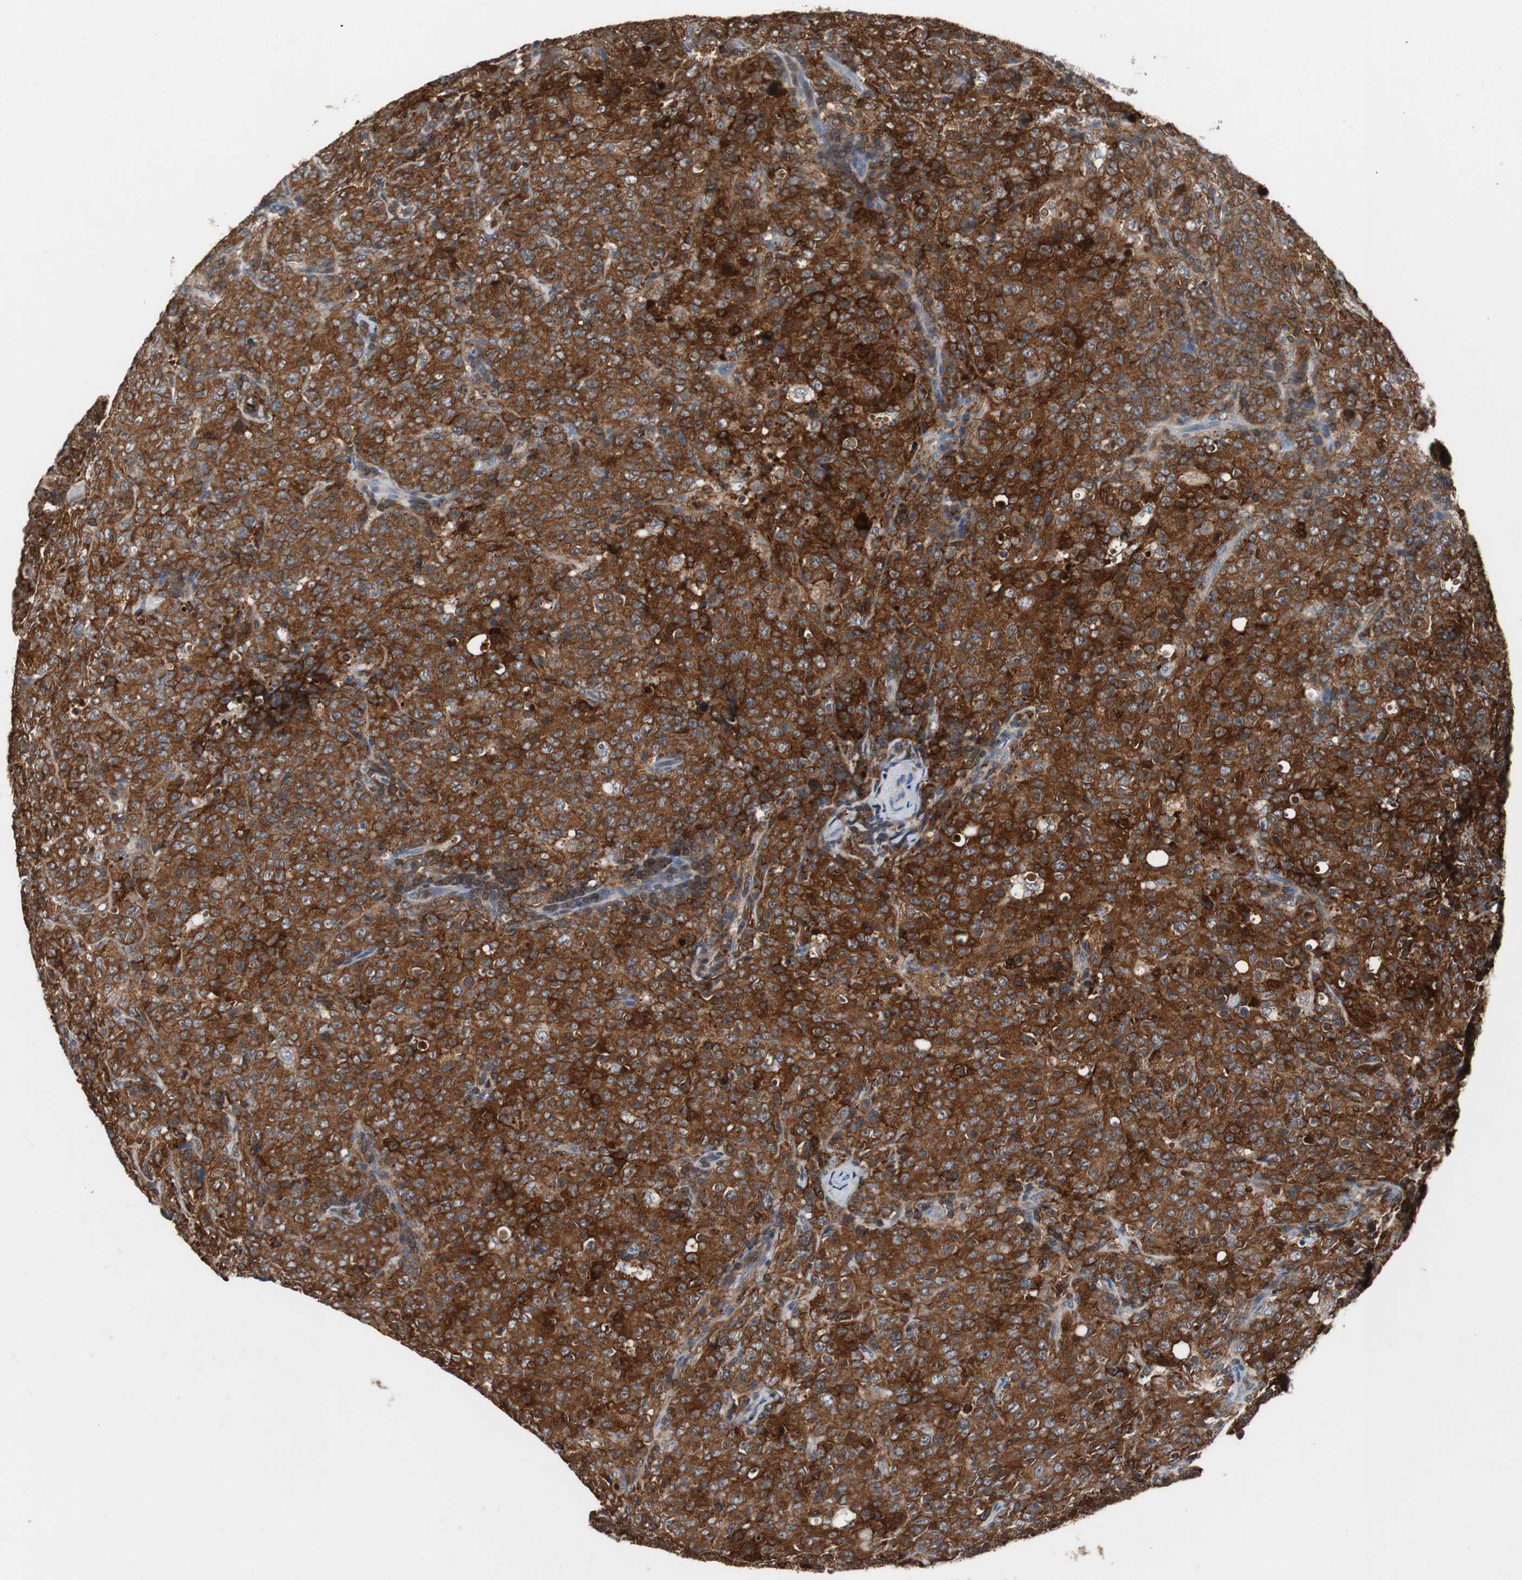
{"staining": {"intensity": "strong", "quantity": ">75%", "location": "cytoplasmic/membranous"}, "tissue": "lymphoma", "cell_type": "Tumor cells", "image_type": "cancer", "snomed": [{"axis": "morphology", "description": "Malignant lymphoma, non-Hodgkin's type, High grade"}, {"axis": "topography", "description": "Tonsil"}], "caption": "A high-resolution image shows IHC staining of malignant lymphoma, non-Hodgkin's type (high-grade), which reveals strong cytoplasmic/membranous expression in about >75% of tumor cells.", "gene": "CALB2", "patient": {"sex": "female", "age": 36}}